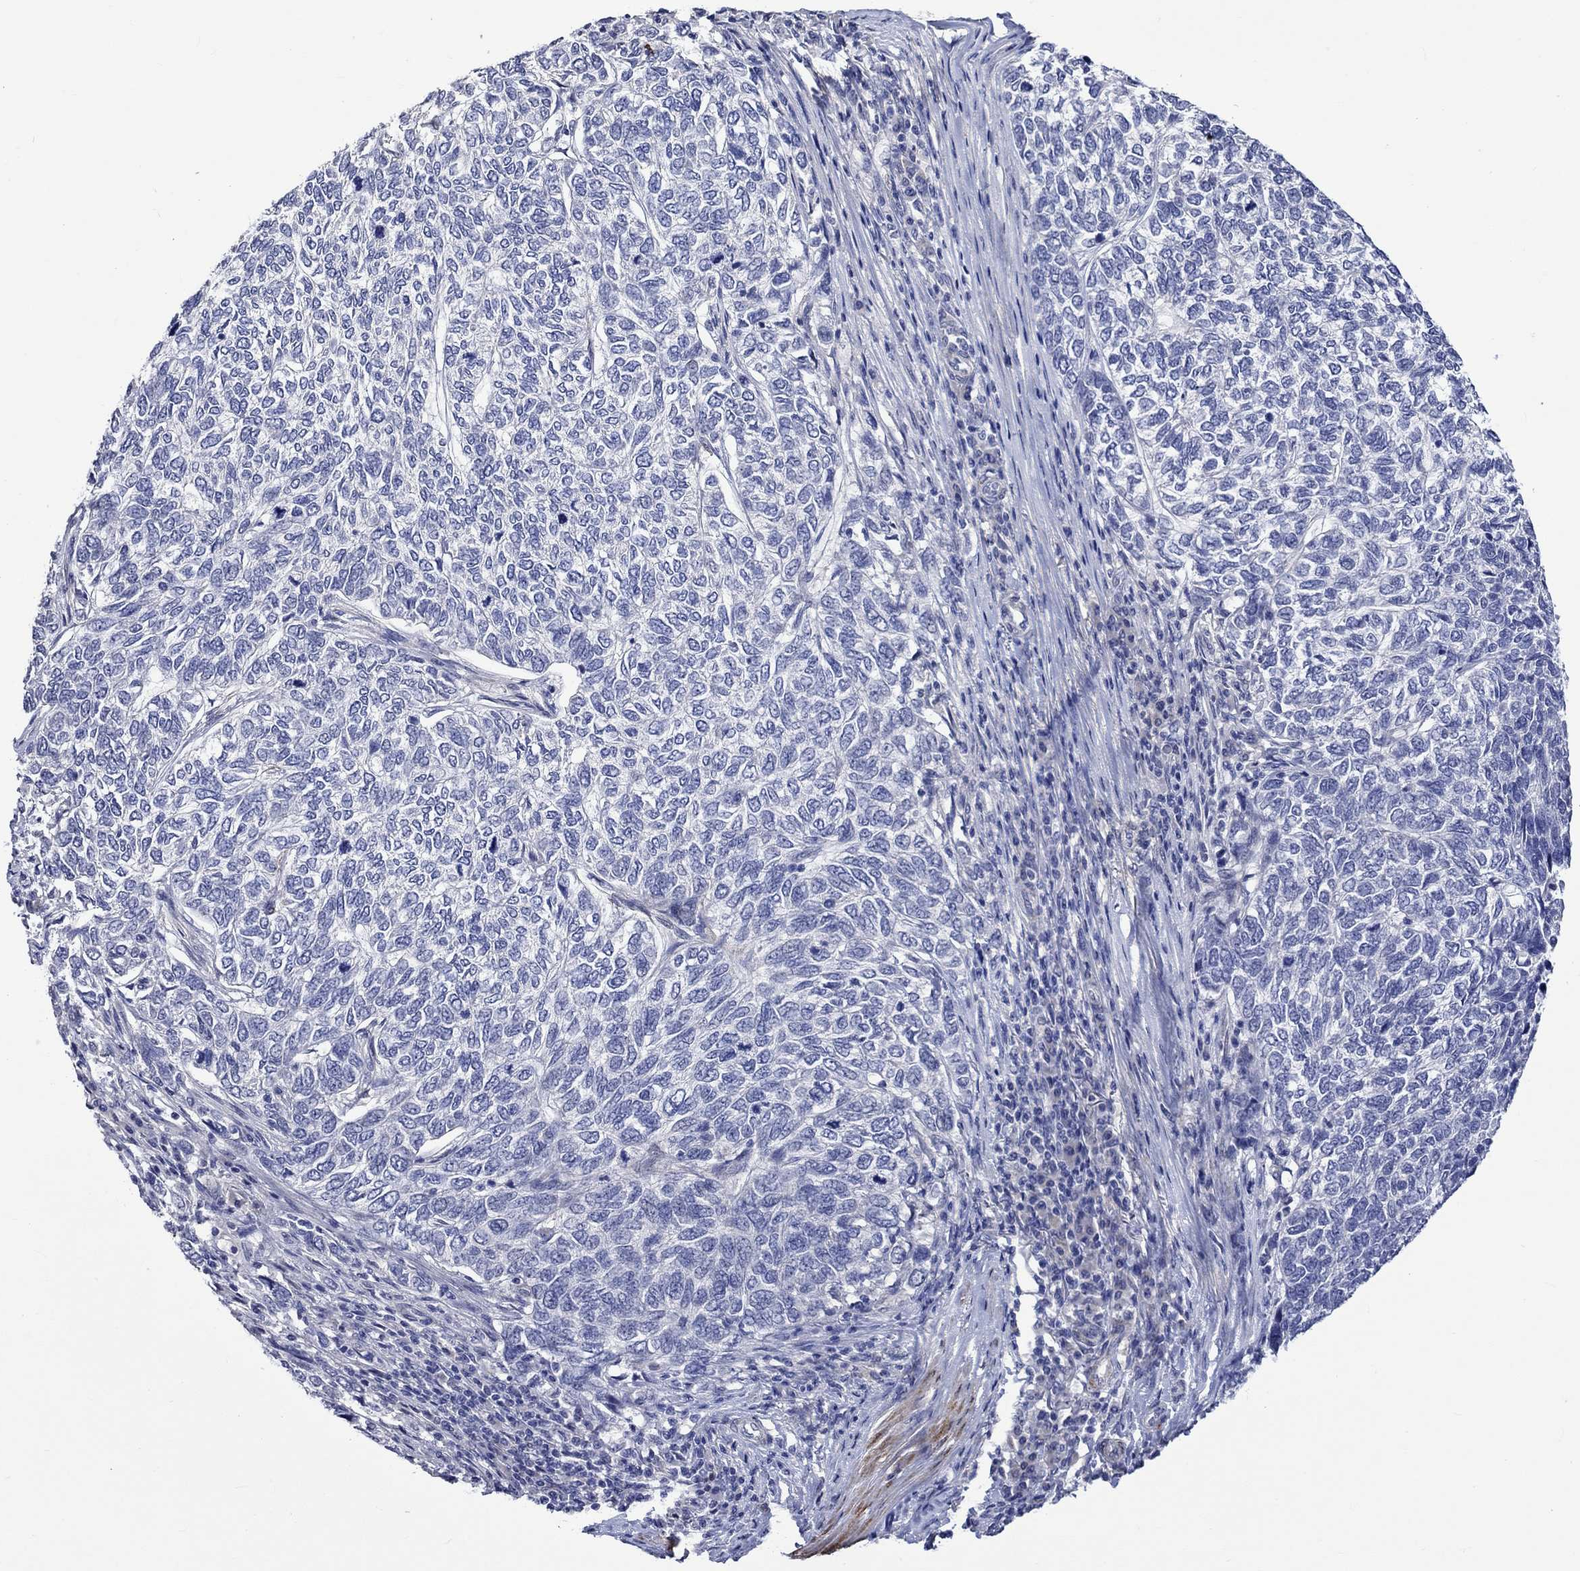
{"staining": {"intensity": "negative", "quantity": "none", "location": "none"}, "tissue": "skin cancer", "cell_type": "Tumor cells", "image_type": "cancer", "snomed": [{"axis": "morphology", "description": "Basal cell carcinoma"}, {"axis": "topography", "description": "Skin"}], "caption": "Immunohistochemistry histopathology image of basal cell carcinoma (skin) stained for a protein (brown), which shows no positivity in tumor cells. (DAB immunohistochemistry (IHC) visualized using brightfield microscopy, high magnification).", "gene": "CRYAB", "patient": {"sex": "female", "age": 65}}